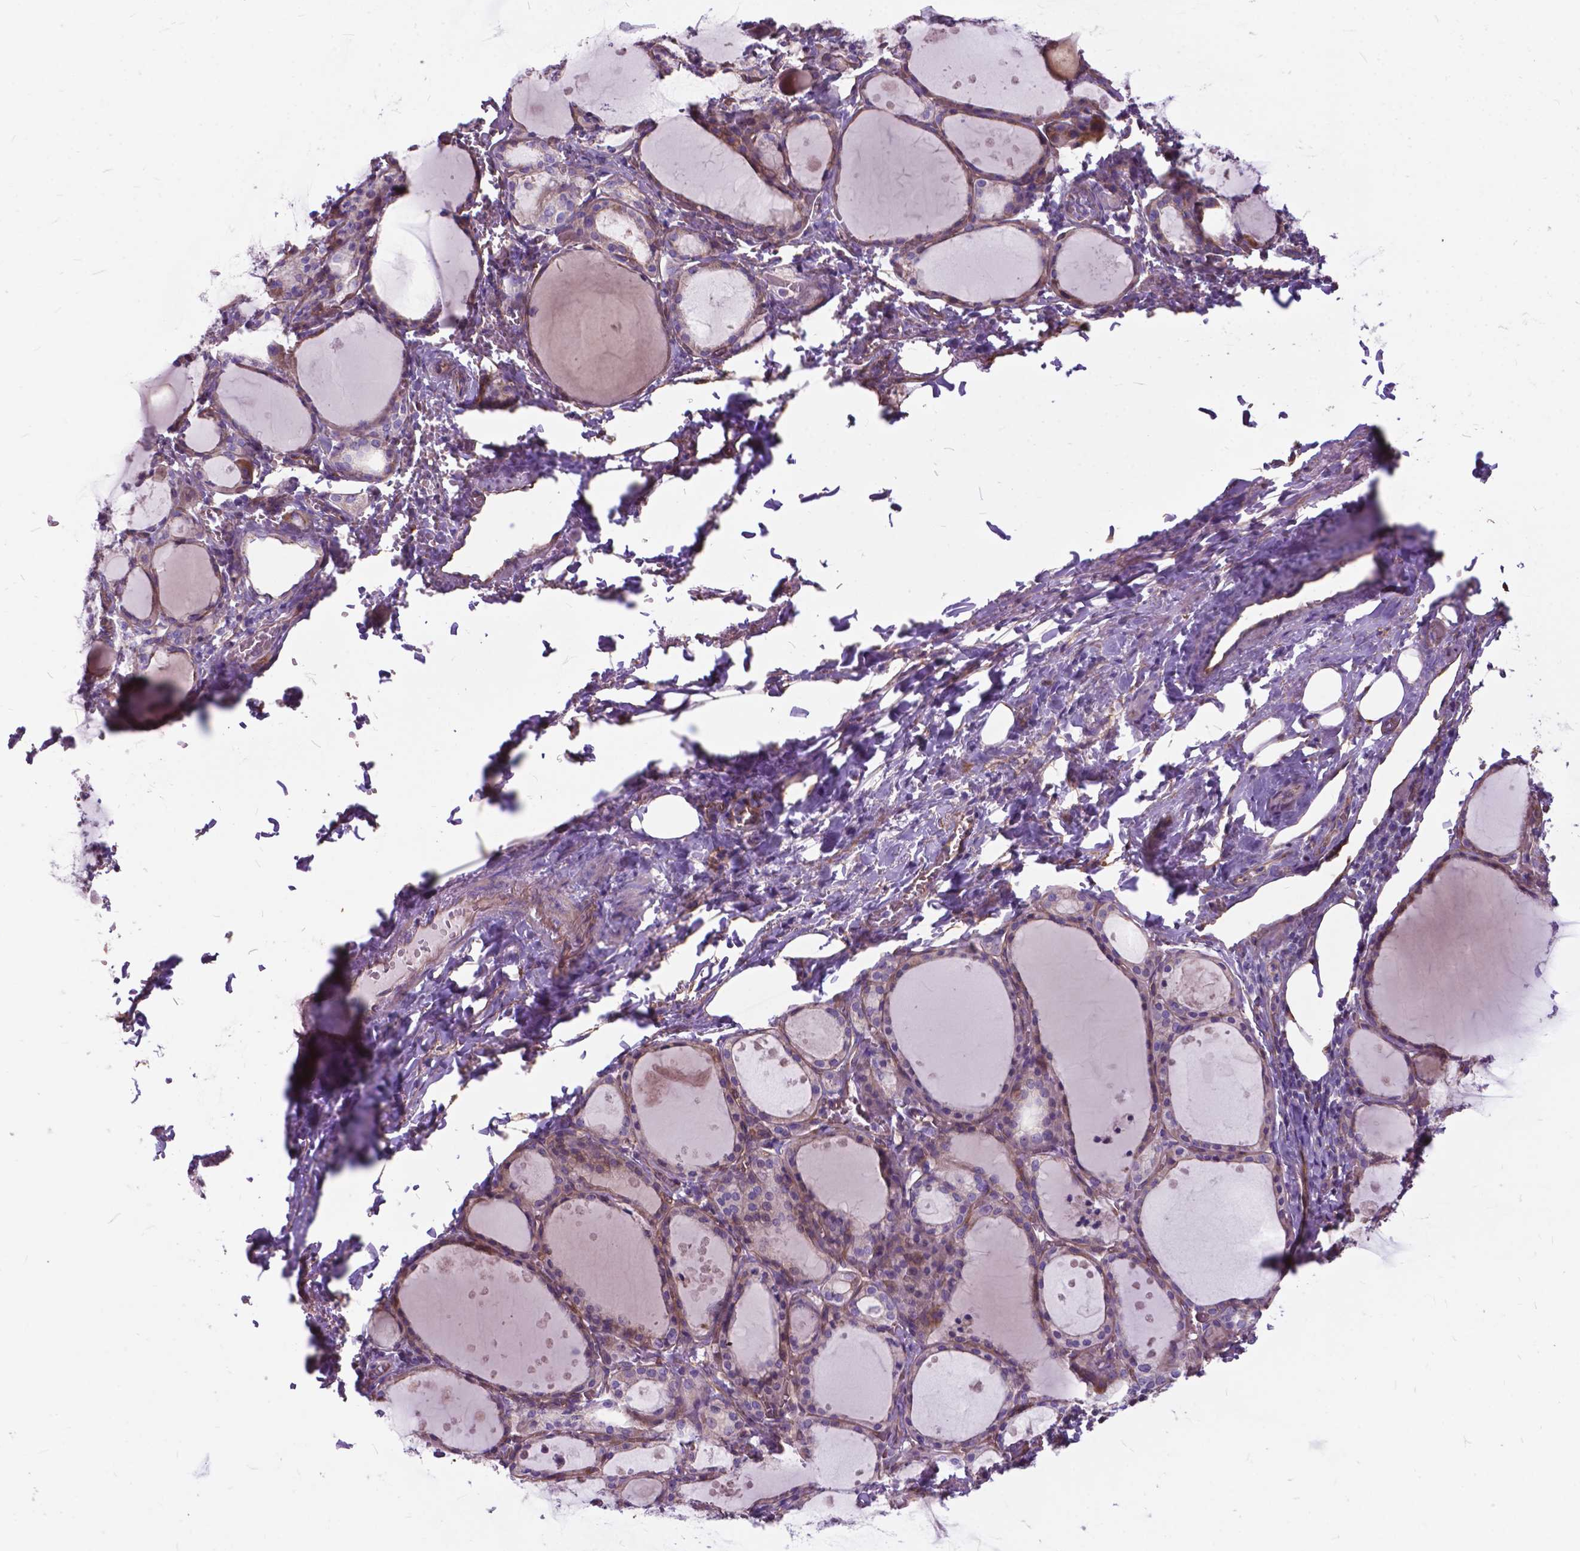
{"staining": {"intensity": "weak", "quantity": "25%-75%", "location": "cytoplasmic/membranous"}, "tissue": "thyroid gland", "cell_type": "Glandular cells", "image_type": "normal", "snomed": [{"axis": "morphology", "description": "Normal tissue, NOS"}, {"axis": "topography", "description": "Thyroid gland"}], "caption": "Brown immunohistochemical staining in normal human thyroid gland demonstrates weak cytoplasmic/membranous positivity in about 25%-75% of glandular cells.", "gene": "FLT4", "patient": {"sex": "male", "age": 68}}